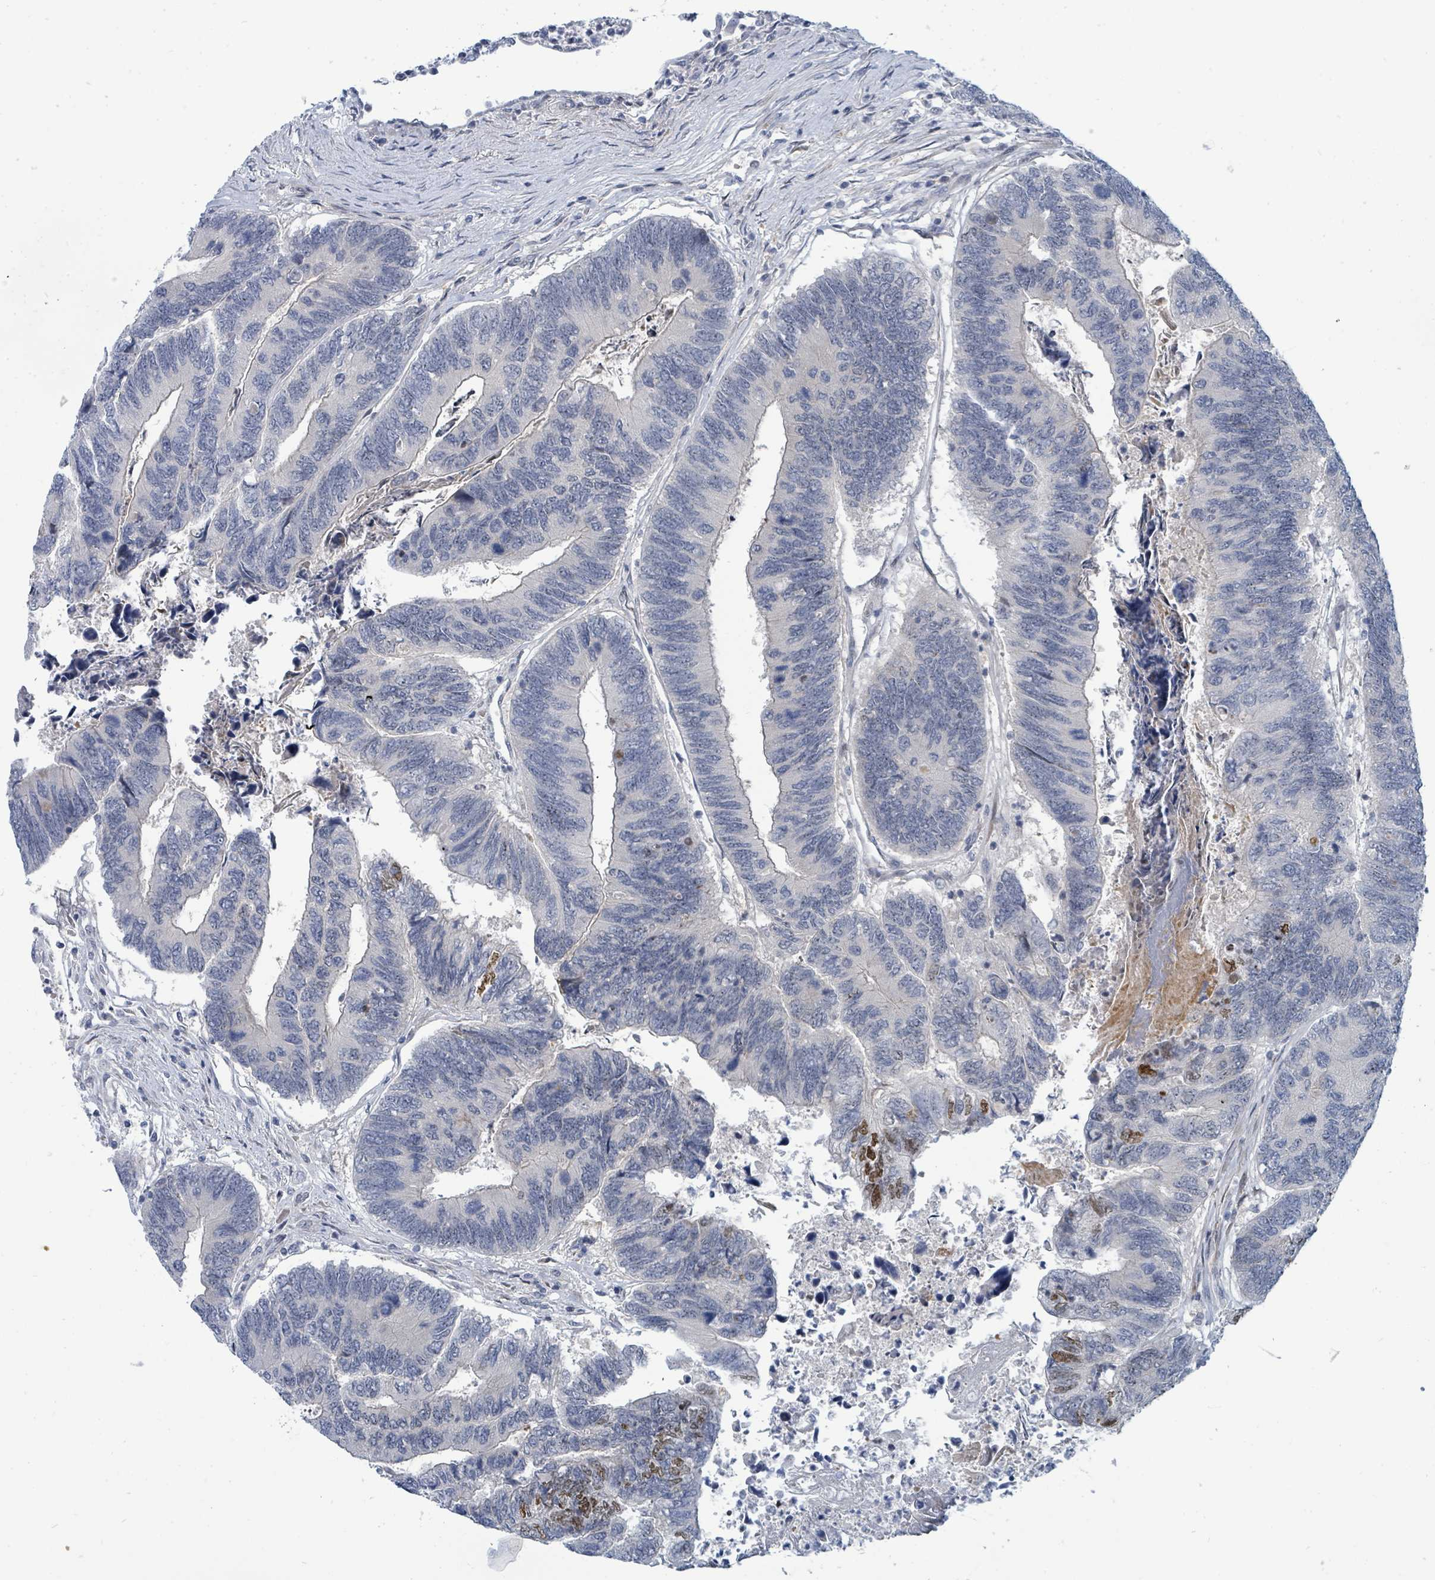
{"staining": {"intensity": "moderate", "quantity": "<25%", "location": "nuclear"}, "tissue": "colorectal cancer", "cell_type": "Tumor cells", "image_type": "cancer", "snomed": [{"axis": "morphology", "description": "Adenocarcinoma, NOS"}, {"axis": "topography", "description": "Colon"}], "caption": "Protein staining by immunohistochemistry (IHC) reveals moderate nuclear expression in about <25% of tumor cells in adenocarcinoma (colorectal).", "gene": "SUMO4", "patient": {"sex": "female", "age": 67}}